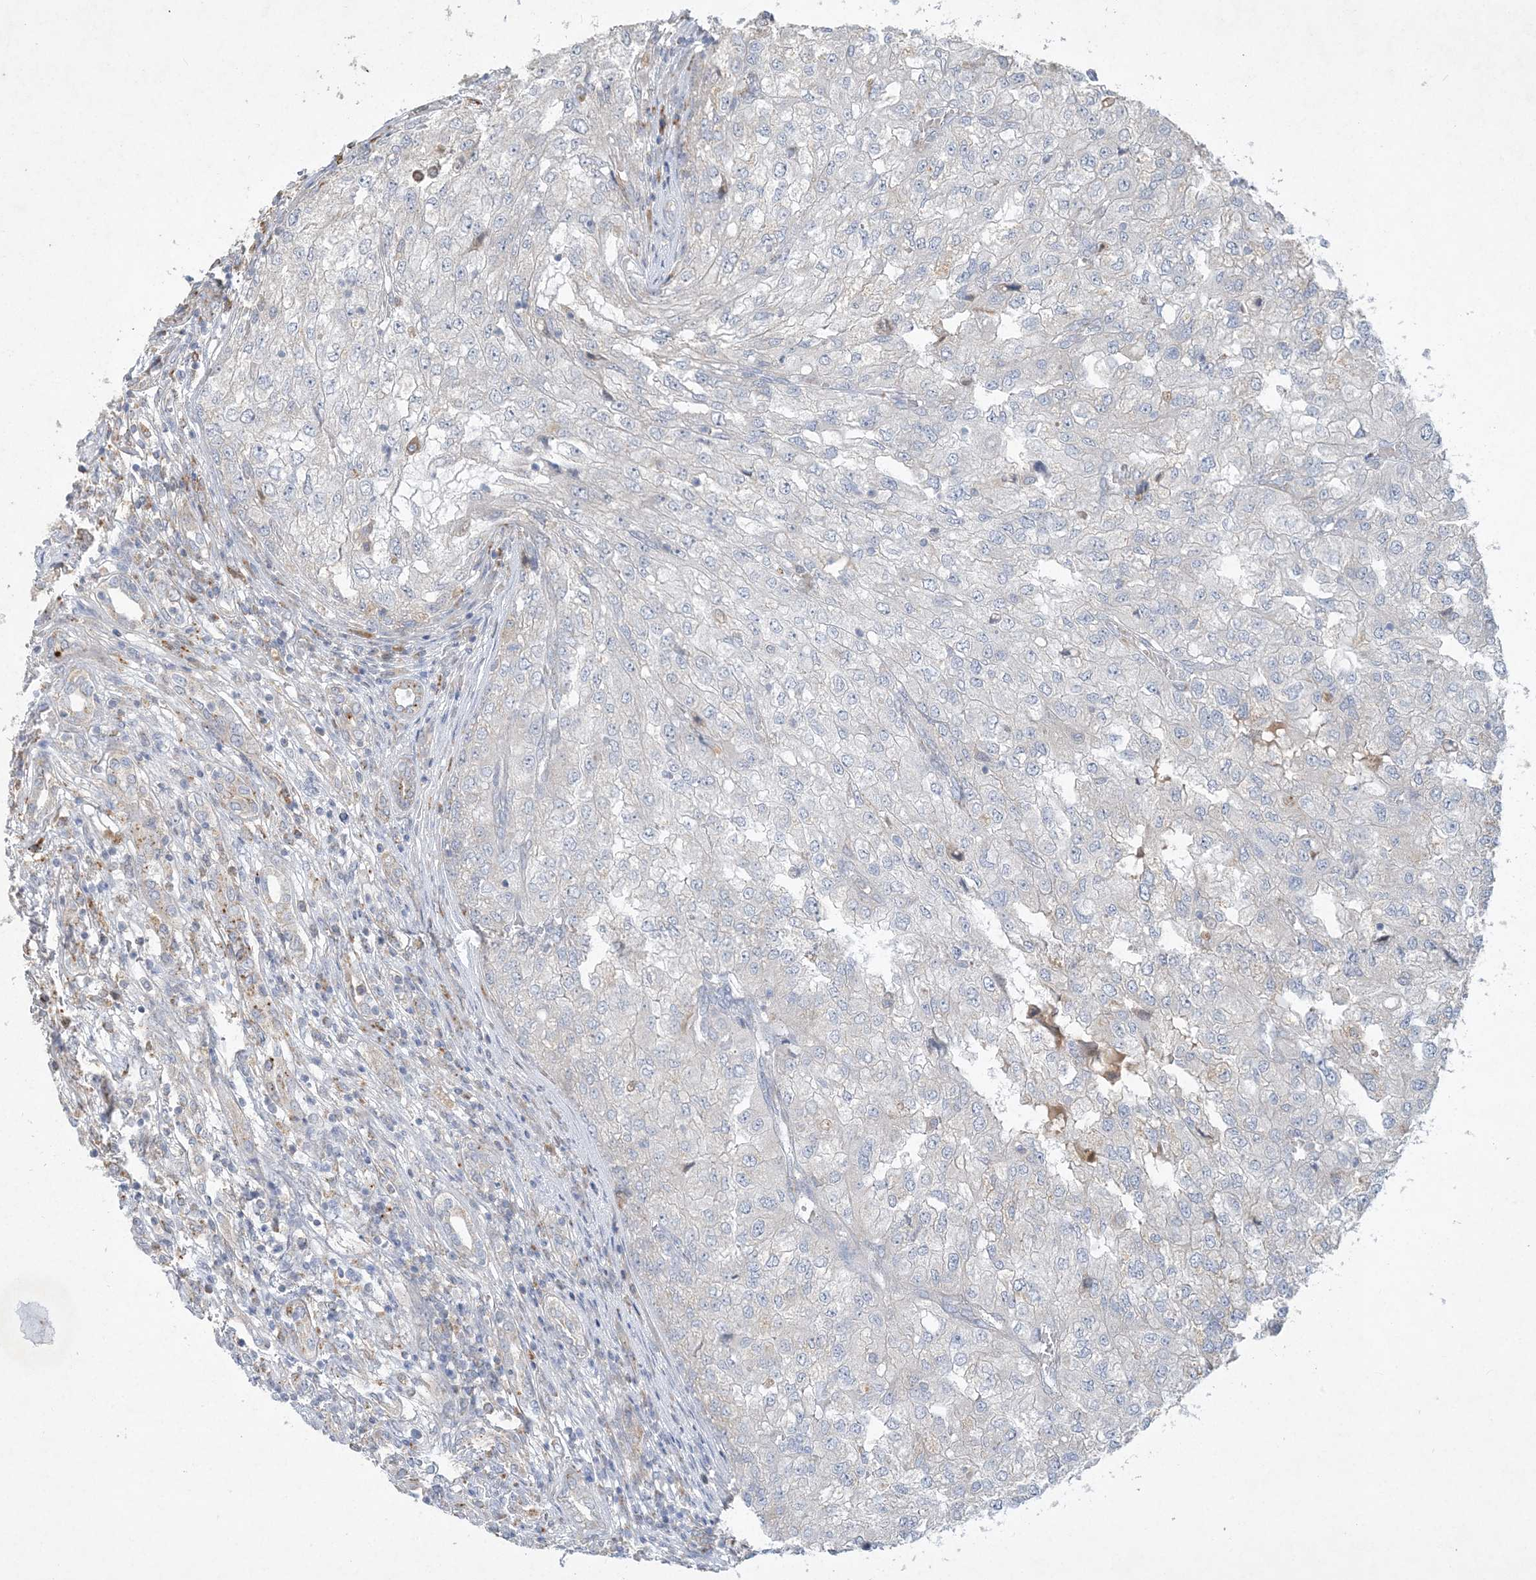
{"staining": {"intensity": "negative", "quantity": "none", "location": "none"}, "tissue": "renal cancer", "cell_type": "Tumor cells", "image_type": "cancer", "snomed": [{"axis": "morphology", "description": "Adenocarcinoma, NOS"}, {"axis": "topography", "description": "Kidney"}], "caption": "Protein analysis of adenocarcinoma (renal) exhibits no significant staining in tumor cells.", "gene": "MRPS18A", "patient": {"sex": "female", "age": 54}}